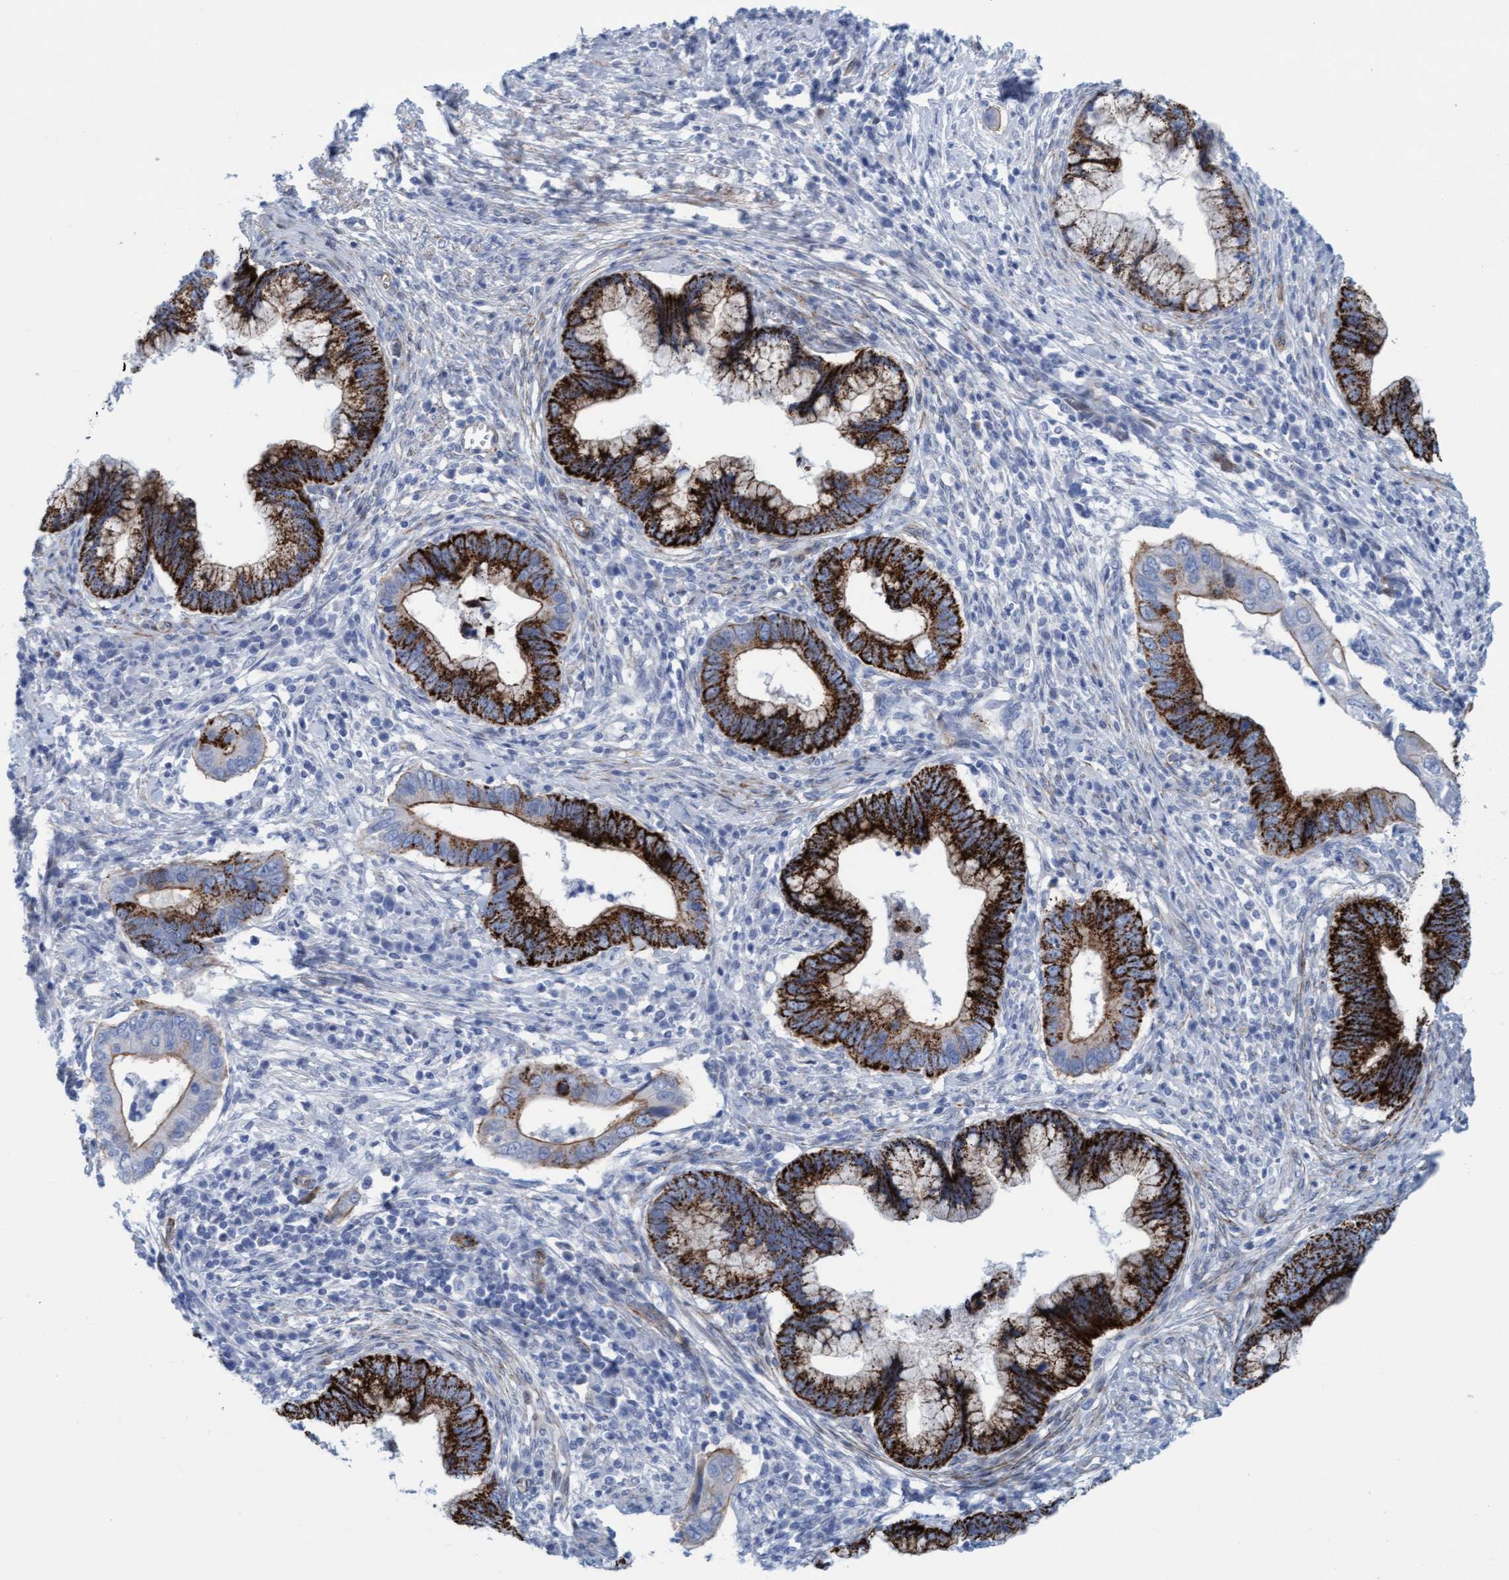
{"staining": {"intensity": "strong", "quantity": ">75%", "location": "cytoplasmic/membranous"}, "tissue": "cervical cancer", "cell_type": "Tumor cells", "image_type": "cancer", "snomed": [{"axis": "morphology", "description": "Adenocarcinoma, NOS"}, {"axis": "topography", "description": "Cervix"}], "caption": "The histopathology image displays staining of cervical cancer, revealing strong cytoplasmic/membranous protein positivity (brown color) within tumor cells.", "gene": "MTFR1", "patient": {"sex": "female", "age": 44}}